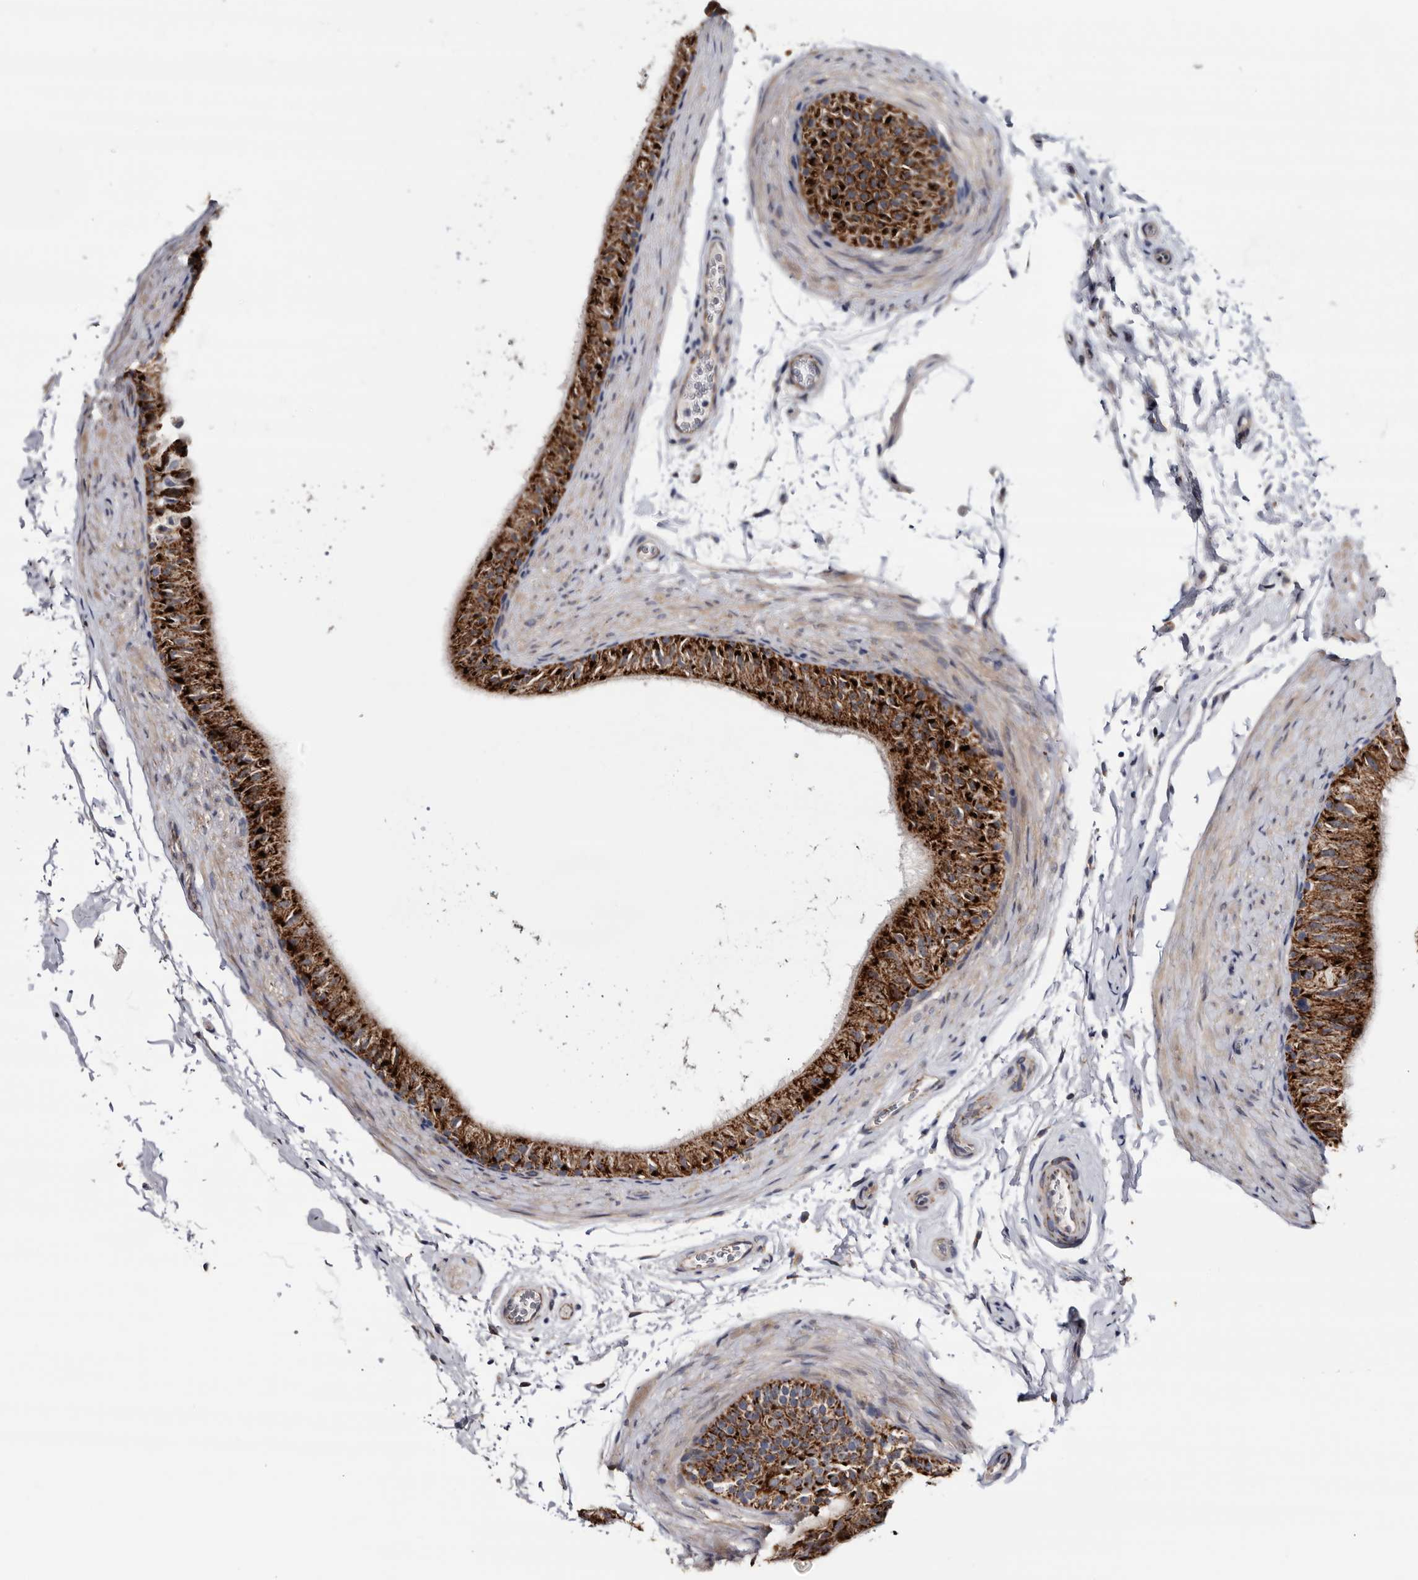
{"staining": {"intensity": "strong", "quantity": ">75%", "location": "cytoplasmic/membranous"}, "tissue": "epididymis", "cell_type": "Glandular cells", "image_type": "normal", "snomed": [{"axis": "morphology", "description": "Normal tissue, NOS"}, {"axis": "topography", "description": "Epididymis"}], "caption": "Immunohistochemistry (DAB (3,3'-diaminobenzidine)) staining of normal epididymis exhibits strong cytoplasmic/membranous protein positivity in approximately >75% of glandular cells.", "gene": "ARMCX2", "patient": {"sex": "male", "age": 49}}